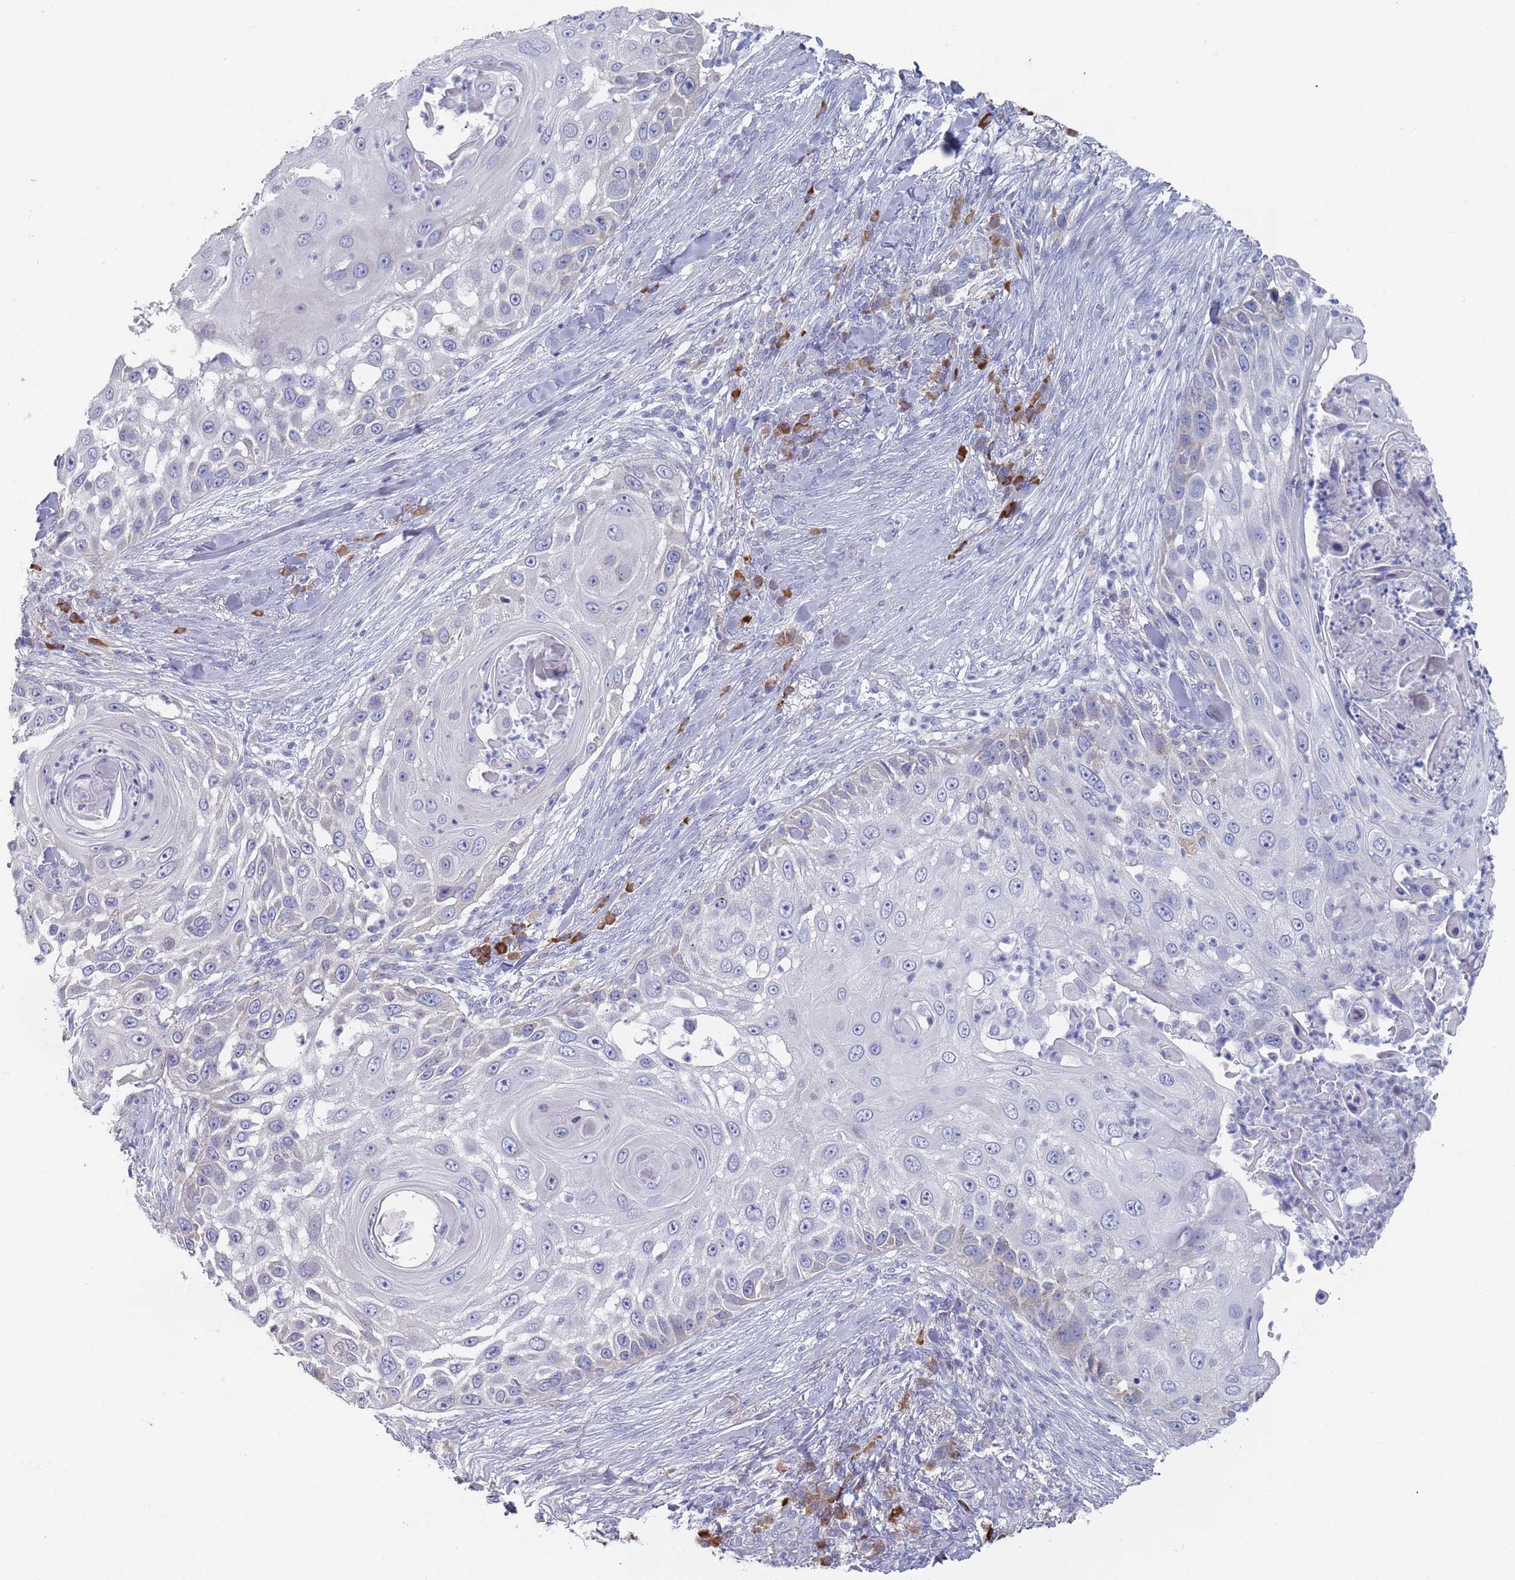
{"staining": {"intensity": "negative", "quantity": "none", "location": "none"}, "tissue": "skin cancer", "cell_type": "Tumor cells", "image_type": "cancer", "snomed": [{"axis": "morphology", "description": "Squamous cell carcinoma, NOS"}, {"axis": "topography", "description": "Skin"}], "caption": "IHC micrograph of neoplastic tissue: human skin cancer (squamous cell carcinoma) stained with DAB (3,3'-diaminobenzidine) displays no significant protein positivity in tumor cells.", "gene": "MAT1A", "patient": {"sex": "female", "age": 44}}